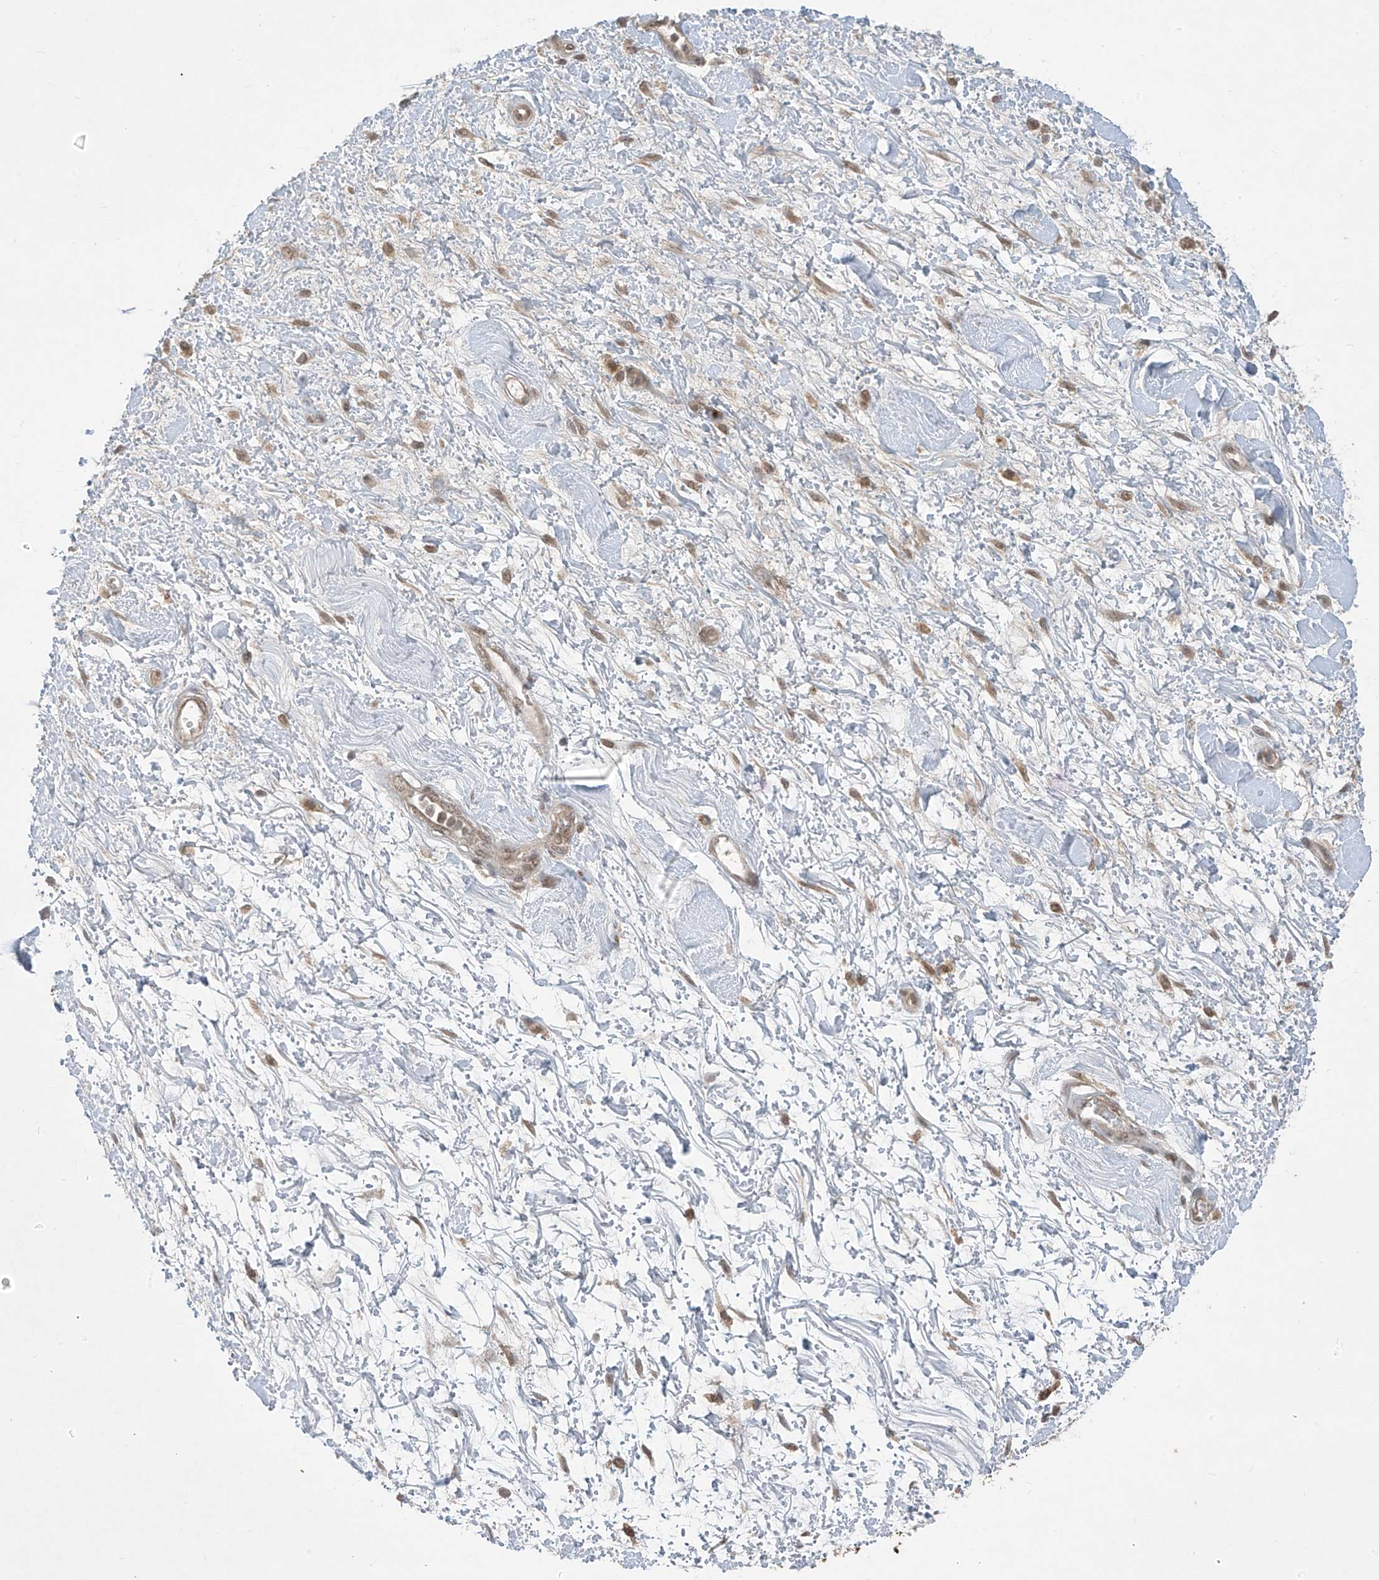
{"staining": {"intensity": "weak", "quantity": ">75%", "location": "cytoplasmic/membranous,nuclear"}, "tissue": "soft tissue", "cell_type": "Fibroblasts", "image_type": "normal", "snomed": [{"axis": "morphology", "description": "Normal tissue, NOS"}, {"axis": "morphology", "description": "Adenocarcinoma, NOS"}, {"axis": "topography", "description": "Pancreas"}, {"axis": "topography", "description": "Peripheral nerve tissue"}], "caption": "Immunohistochemistry of benign human soft tissue displays low levels of weak cytoplasmic/membranous,nuclear staining in about >75% of fibroblasts.", "gene": "LCOR", "patient": {"sex": "male", "age": 59}}